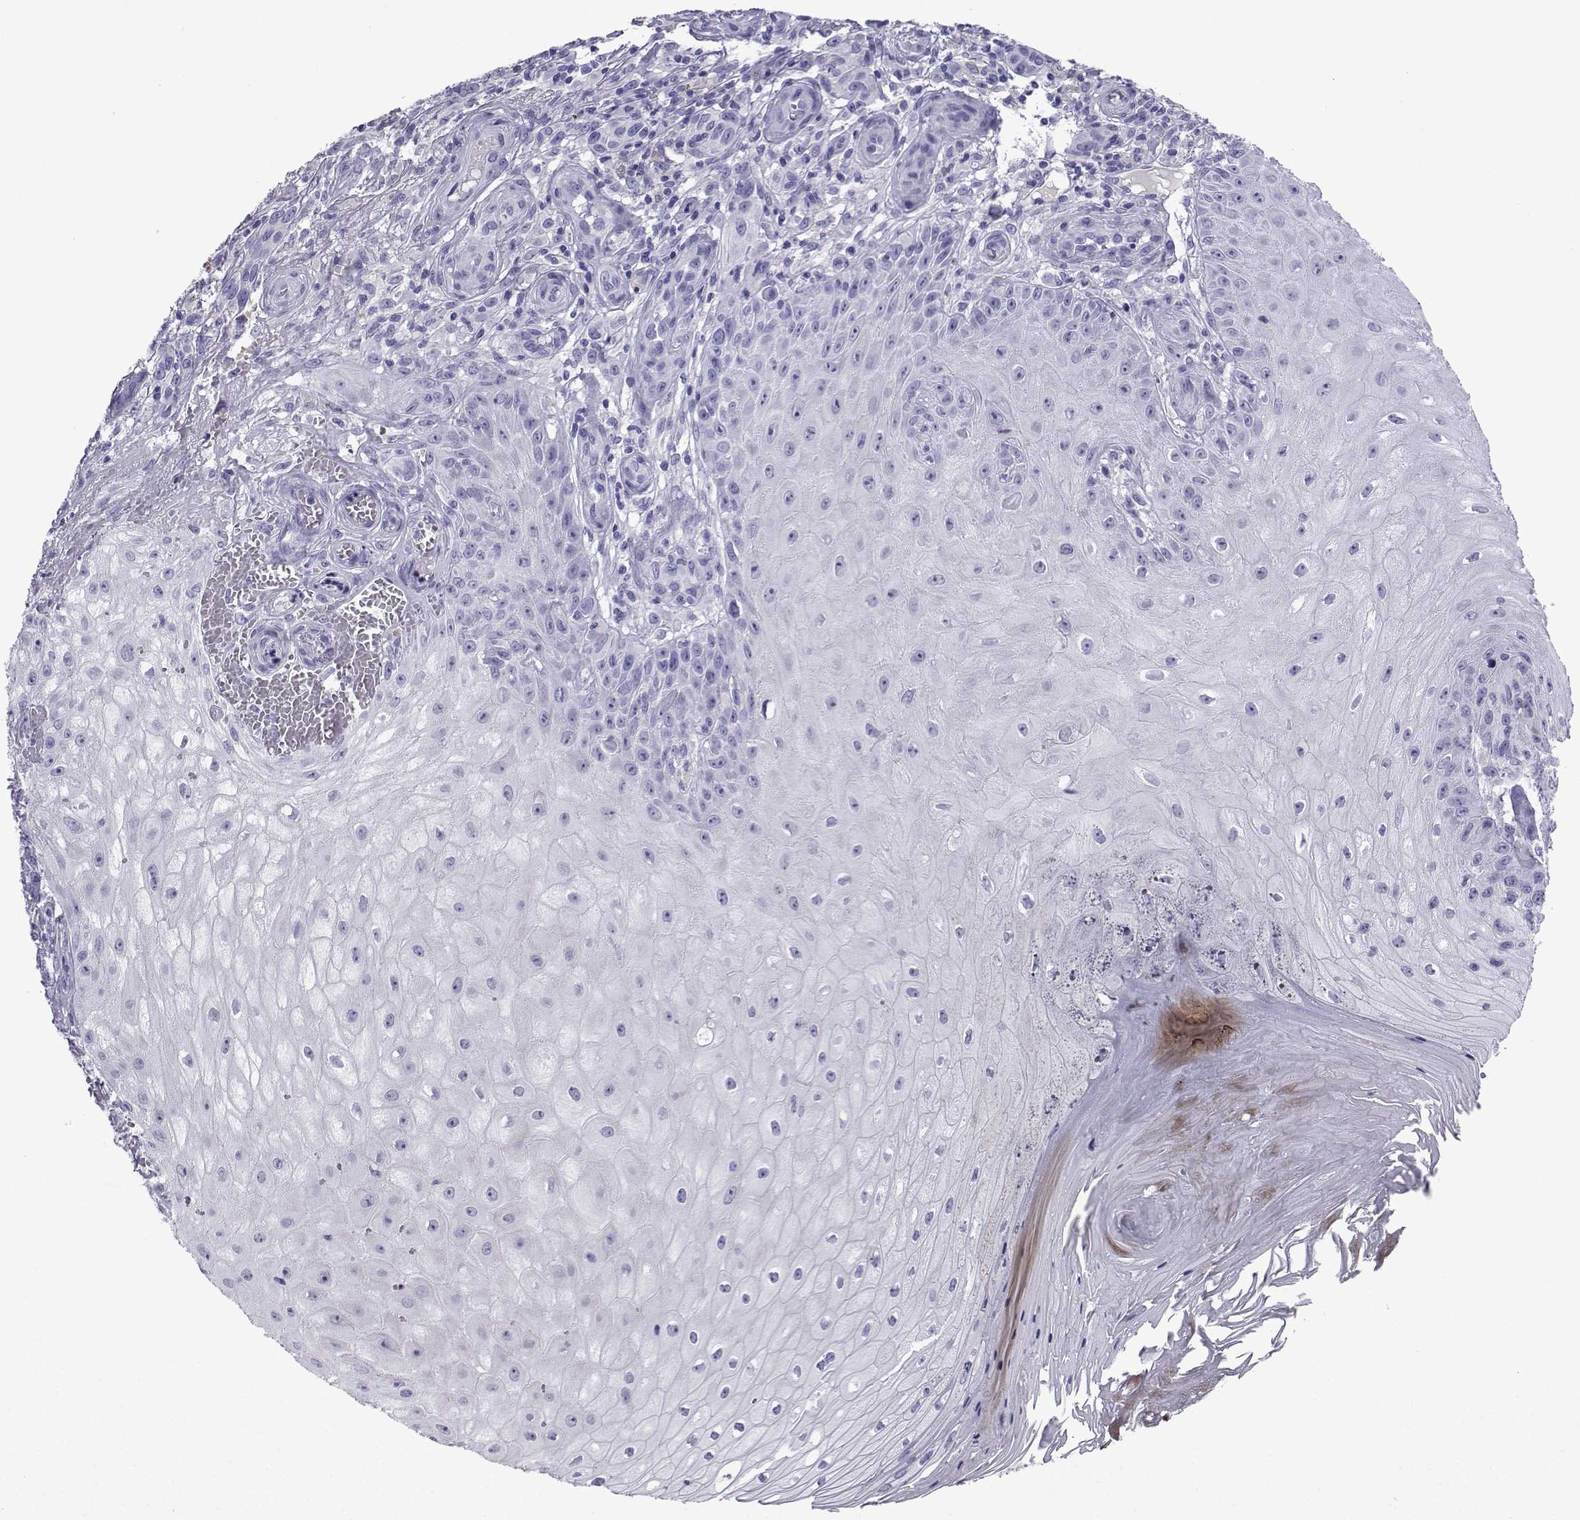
{"staining": {"intensity": "negative", "quantity": "none", "location": "none"}, "tissue": "melanoma", "cell_type": "Tumor cells", "image_type": "cancer", "snomed": [{"axis": "morphology", "description": "Malignant melanoma, NOS"}, {"axis": "topography", "description": "Skin"}], "caption": "An image of malignant melanoma stained for a protein displays no brown staining in tumor cells.", "gene": "TRIM46", "patient": {"sex": "female", "age": 53}}